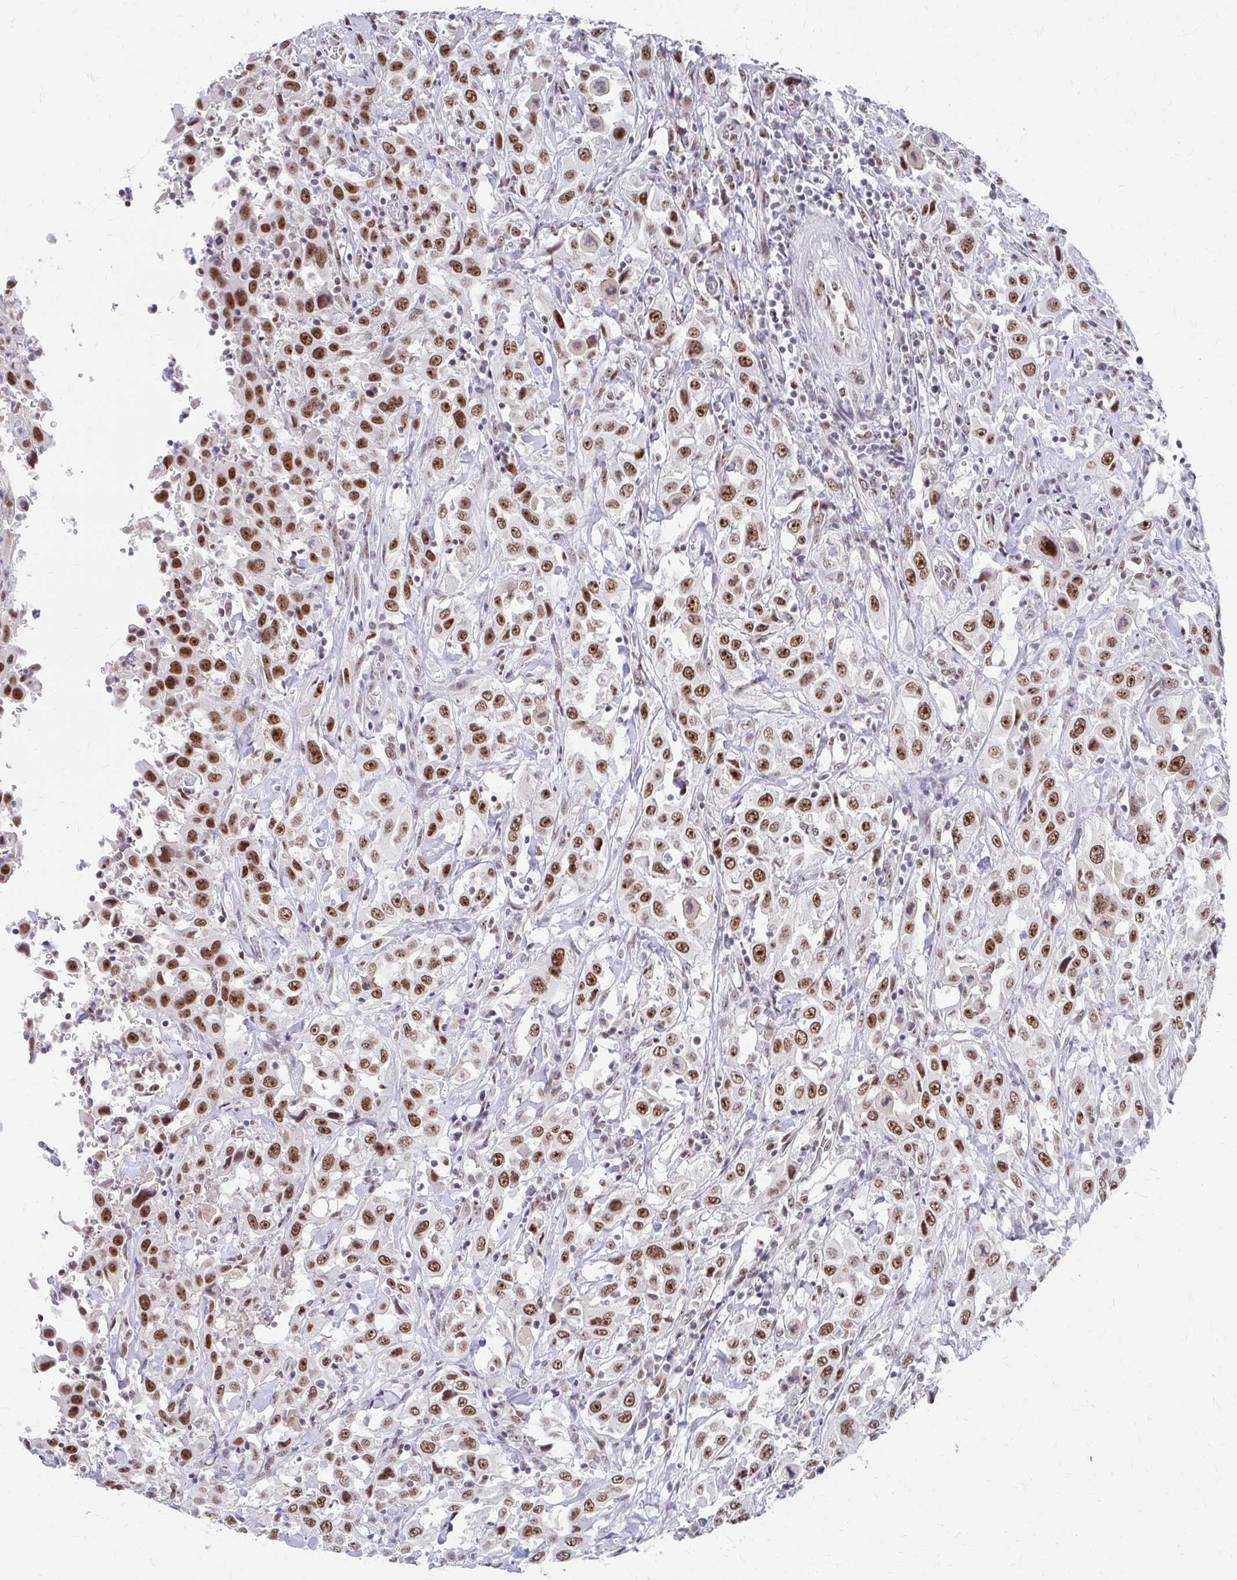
{"staining": {"intensity": "moderate", "quantity": ">75%", "location": "nuclear"}, "tissue": "urothelial cancer", "cell_type": "Tumor cells", "image_type": "cancer", "snomed": [{"axis": "morphology", "description": "Urothelial carcinoma, High grade"}, {"axis": "topography", "description": "Urinary bladder"}], "caption": "The histopathology image reveals immunohistochemical staining of high-grade urothelial carcinoma. There is moderate nuclear positivity is present in approximately >75% of tumor cells. (Brightfield microscopy of DAB IHC at high magnification).", "gene": "GTF2H1", "patient": {"sex": "male", "age": 61}}